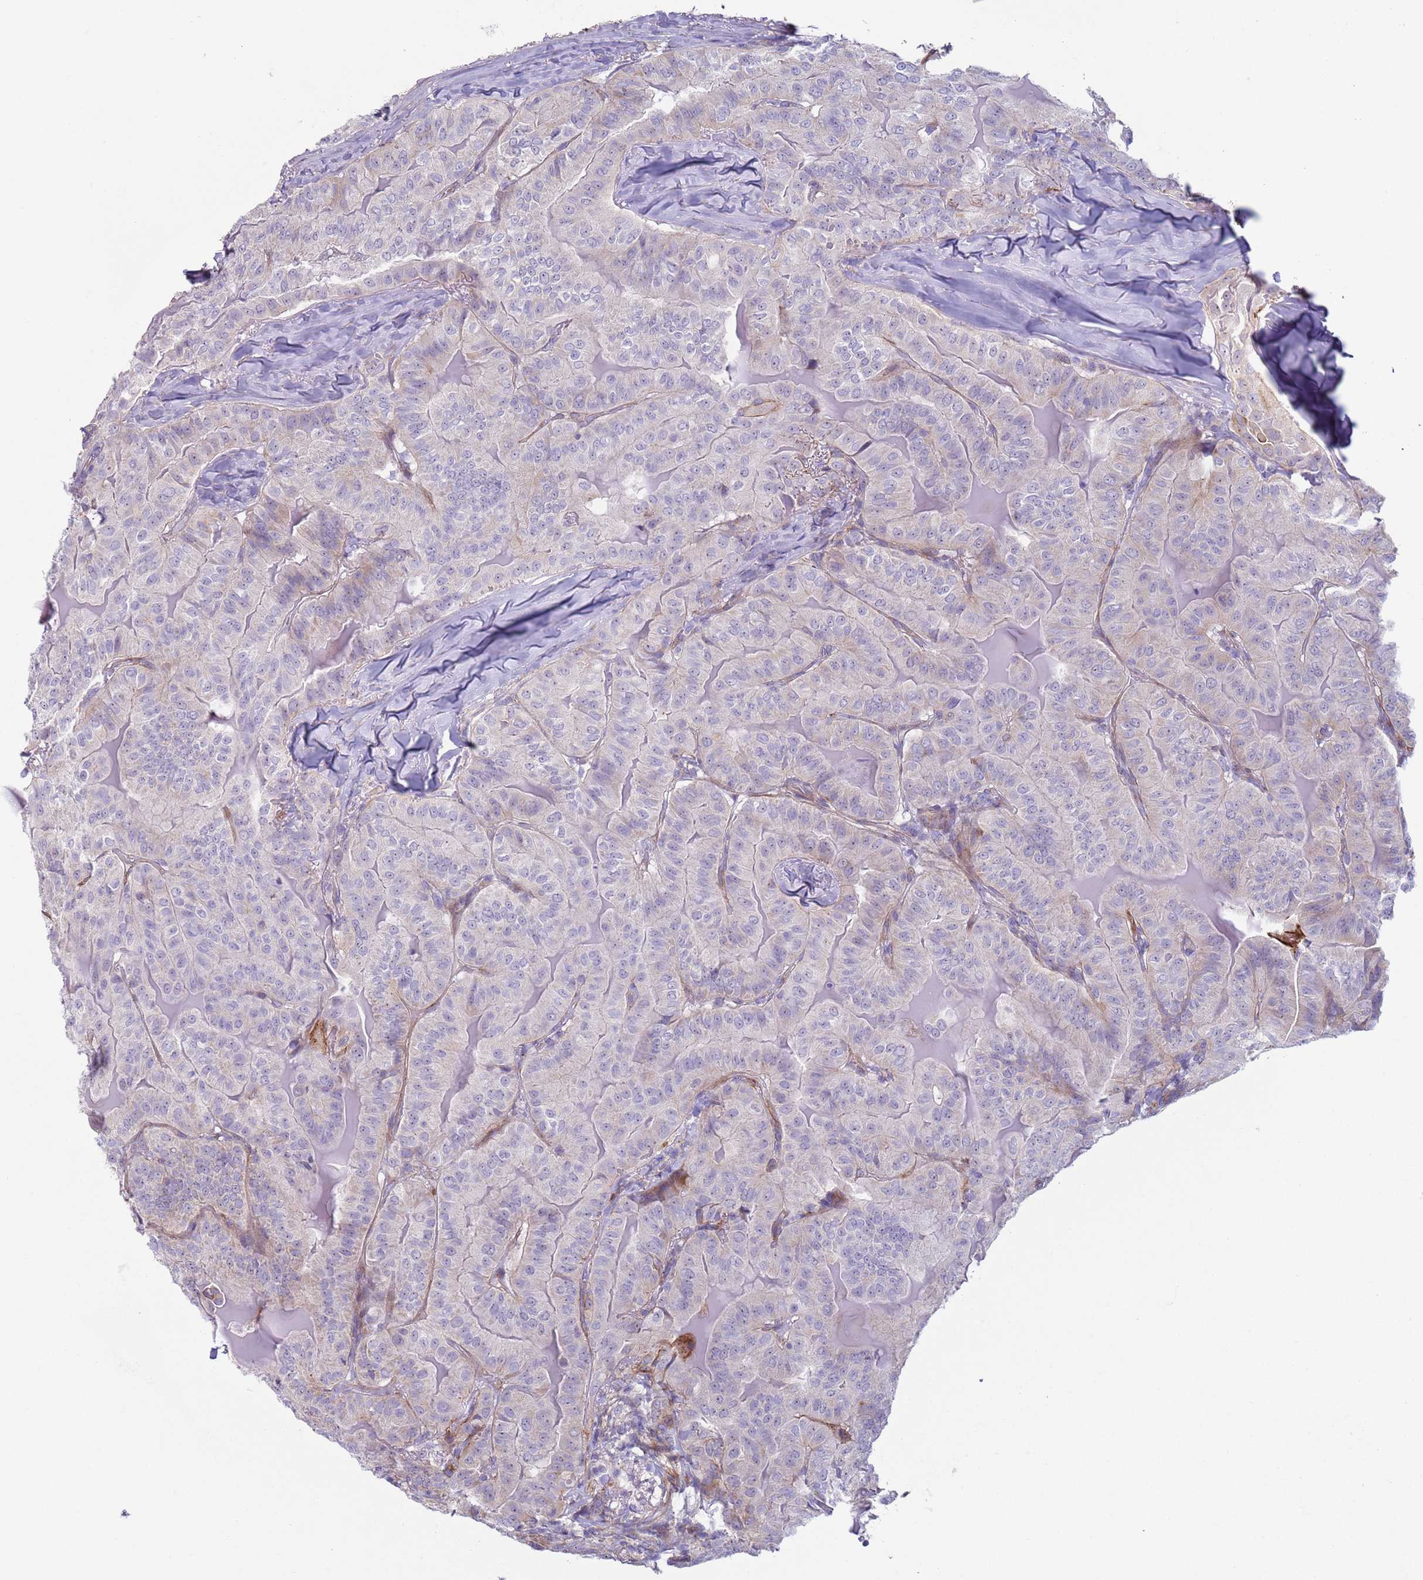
{"staining": {"intensity": "negative", "quantity": "none", "location": "none"}, "tissue": "thyroid cancer", "cell_type": "Tumor cells", "image_type": "cancer", "snomed": [{"axis": "morphology", "description": "Papillary adenocarcinoma, NOS"}, {"axis": "topography", "description": "Thyroid gland"}], "caption": "IHC histopathology image of human thyroid cancer (papillary adenocarcinoma) stained for a protein (brown), which exhibits no positivity in tumor cells.", "gene": "HEATR1", "patient": {"sex": "female", "age": 68}}